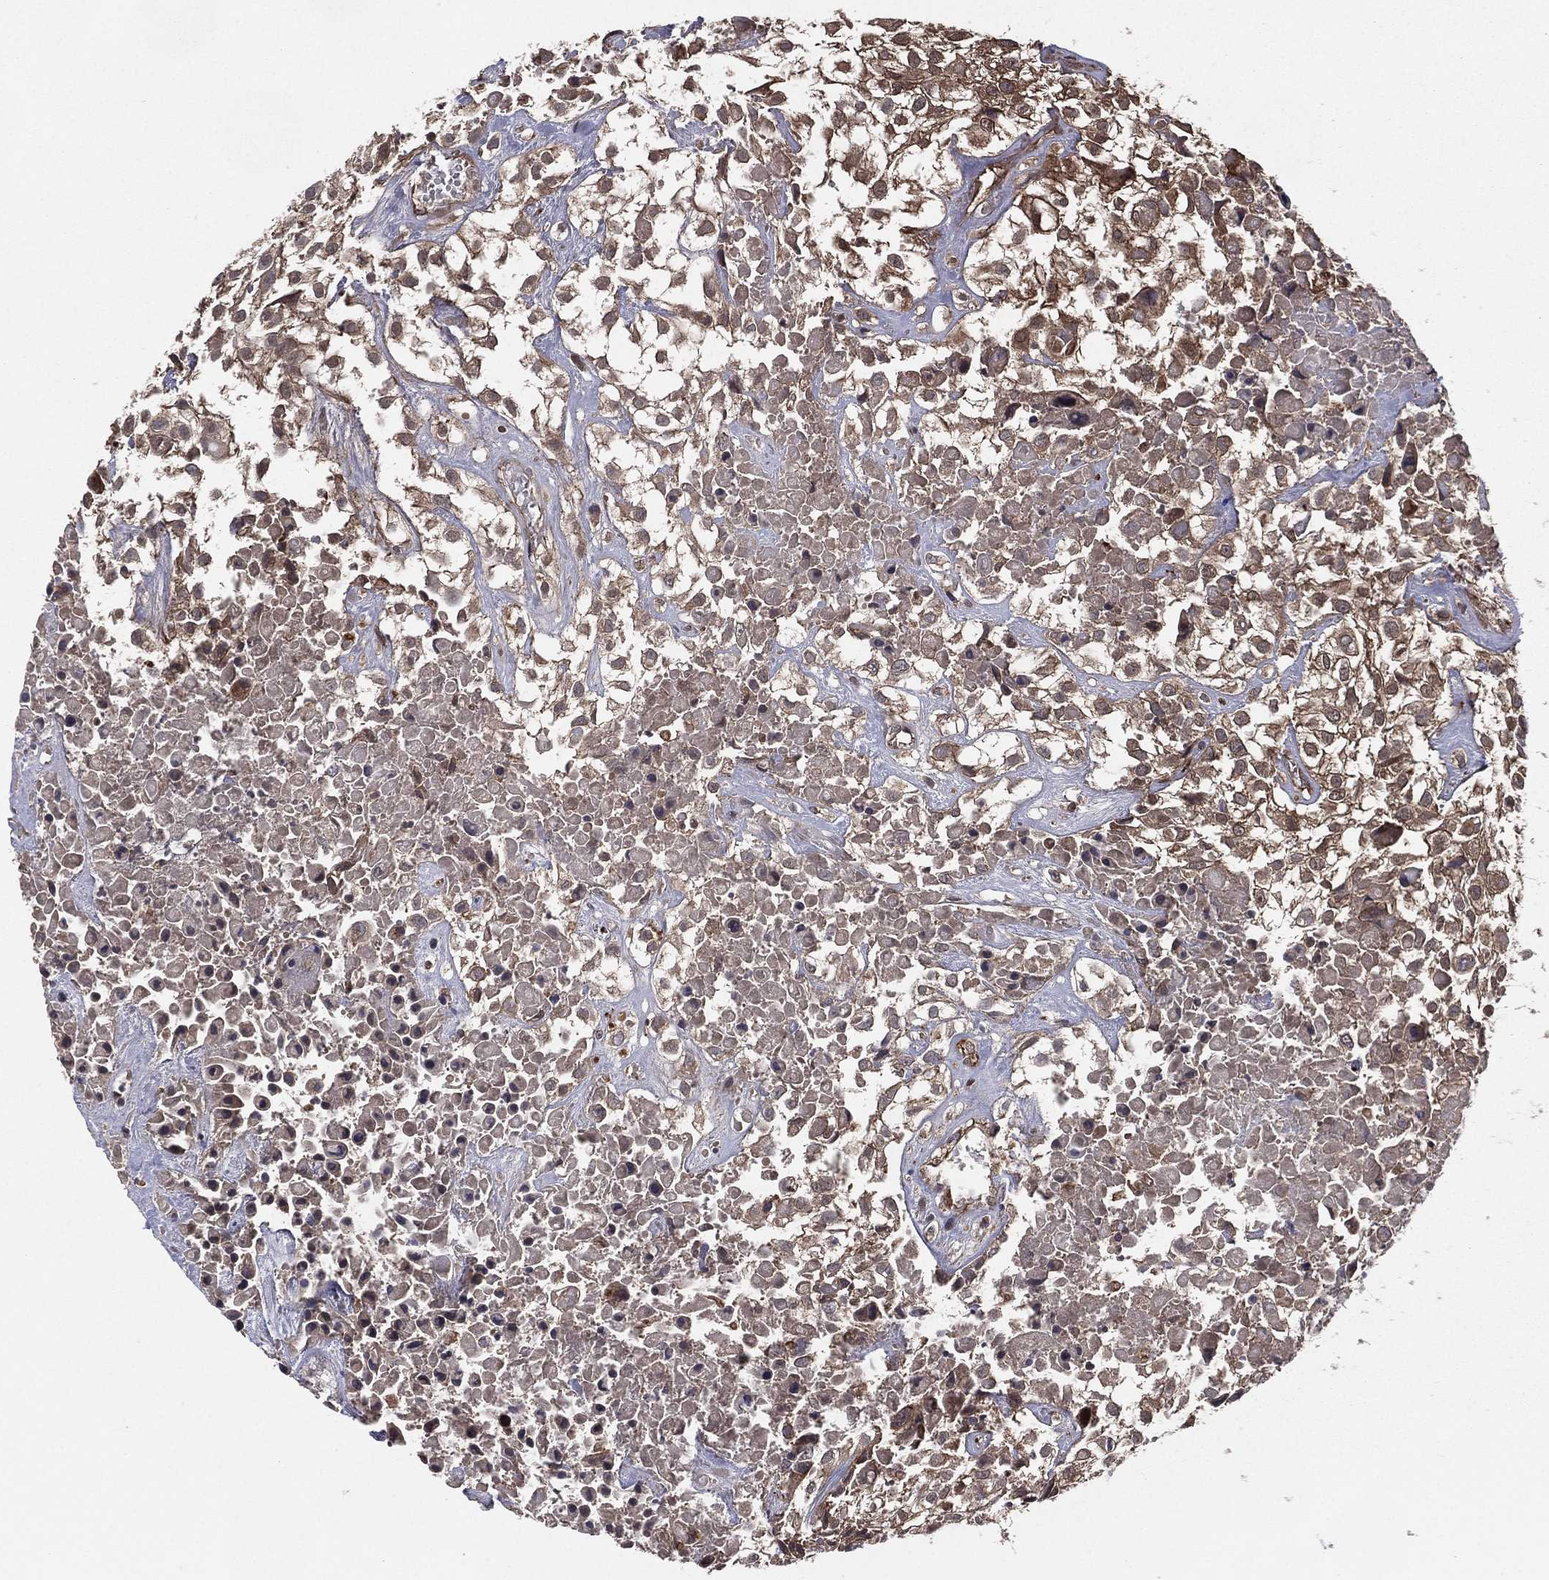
{"staining": {"intensity": "strong", "quantity": "25%-75%", "location": "cytoplasmic/membranous"}, "tissue": "urothelial cancer", "cell_type": "Tumor cells", "image_type": "cancer", "snomed": [{"axis": "morphology", "description": "Urothelial carcinoma, High grade"}, {"axis": "topography", "description": "Urinary bladder"}], "caption": "Tumor cells demonstrate high levels of strong cytoplasmic/membranous staining in approximately 25%-75% of cells in urothelial carcinoma (high-grade). (brown staining indicates protein expression, while blue staining denotes nuclei).", "gene": "CERT1", "patient": {"sex": "male", "age": 56}}